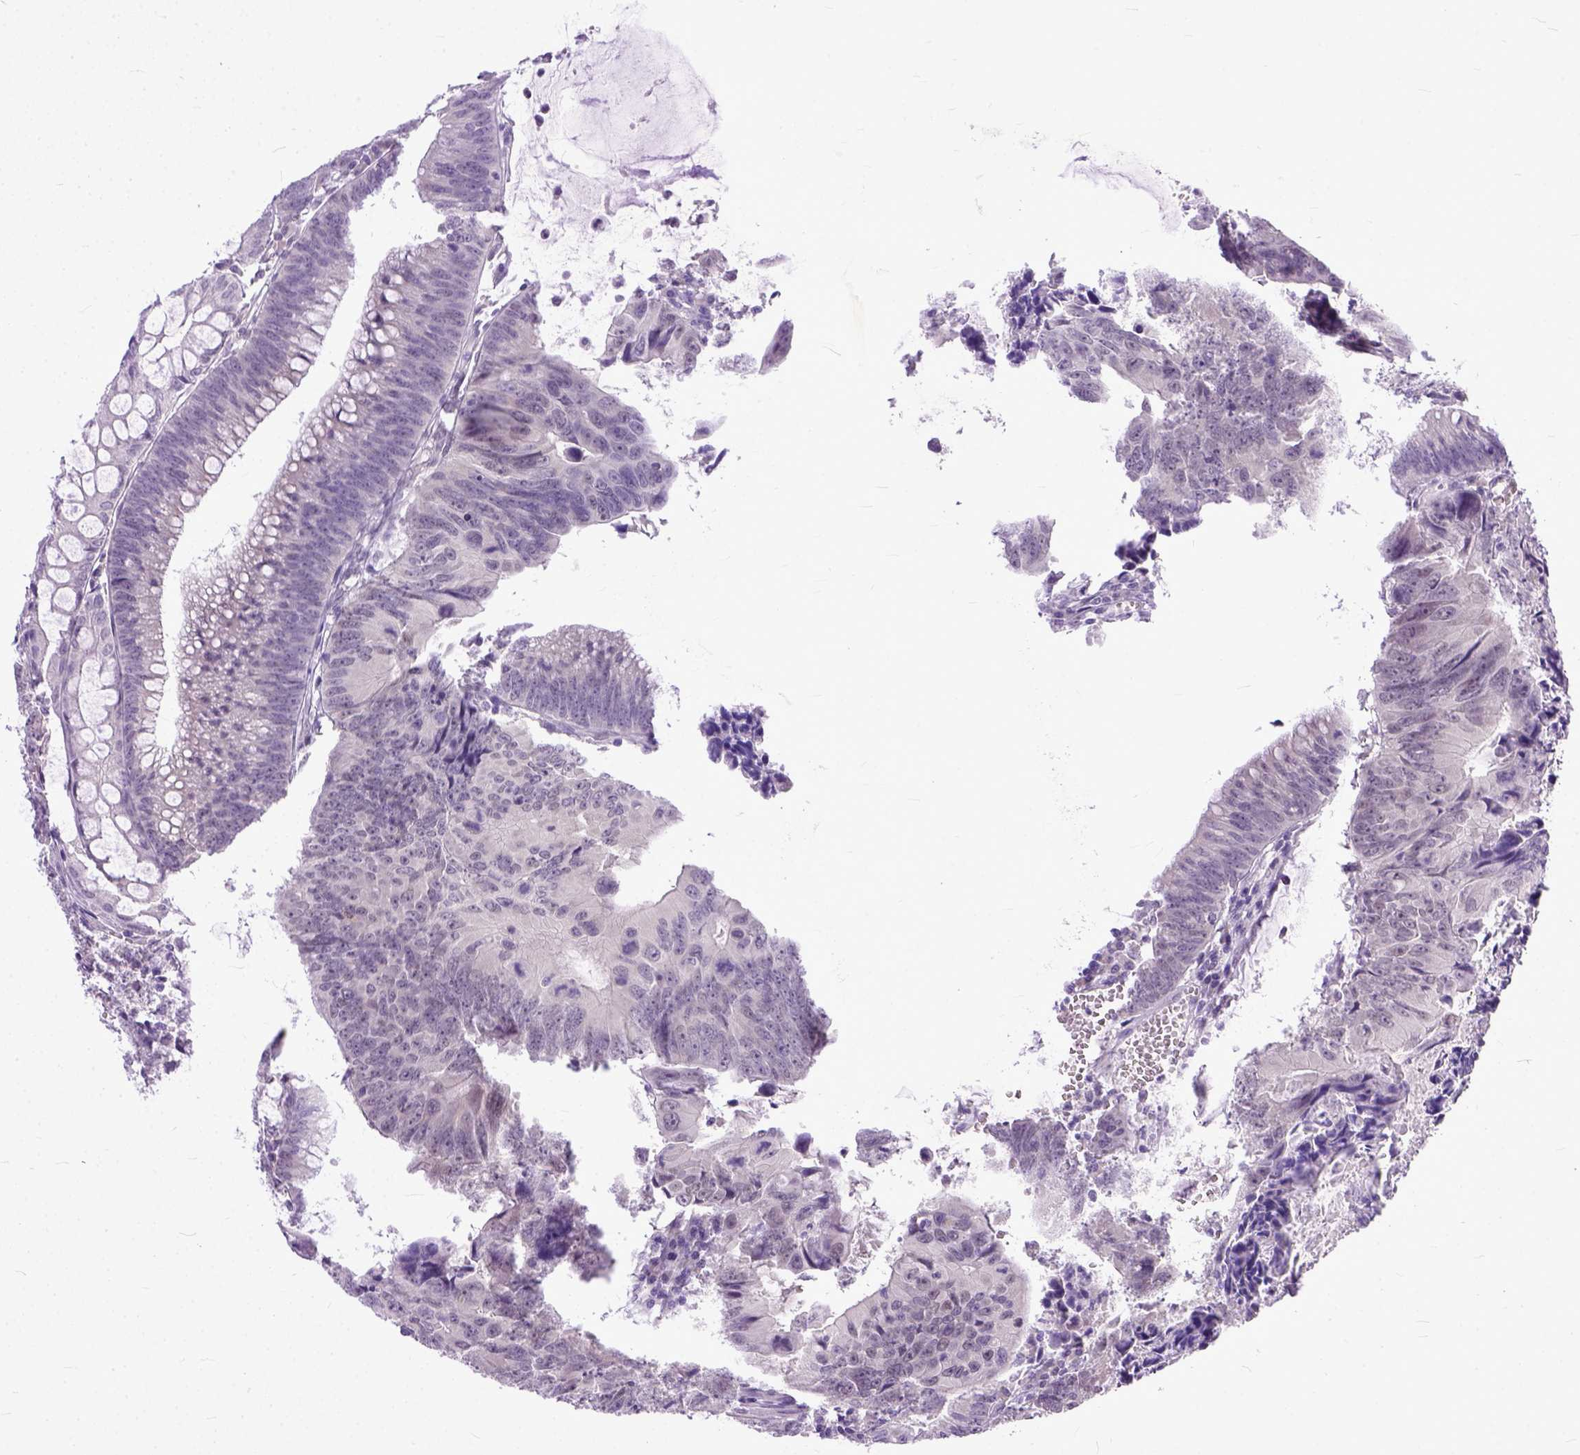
{"staining": {"intensity": "negative", "quantity": "none", "location": "none"}, "tissue": "colorectal cancer", "cell_type": "Tumor cells", "image_type": "cancer", "snomed": [{"axis": "morphology", "description": "Adenocarcinoma, NOS"}, {"axis": "topography", "description": "Colon"}], "caption": "Tumor cells are negative for brown protein staining in colorectal cancer.", "gene": "TCEAL7", "patient": {"sex": "female", "age": 87}}